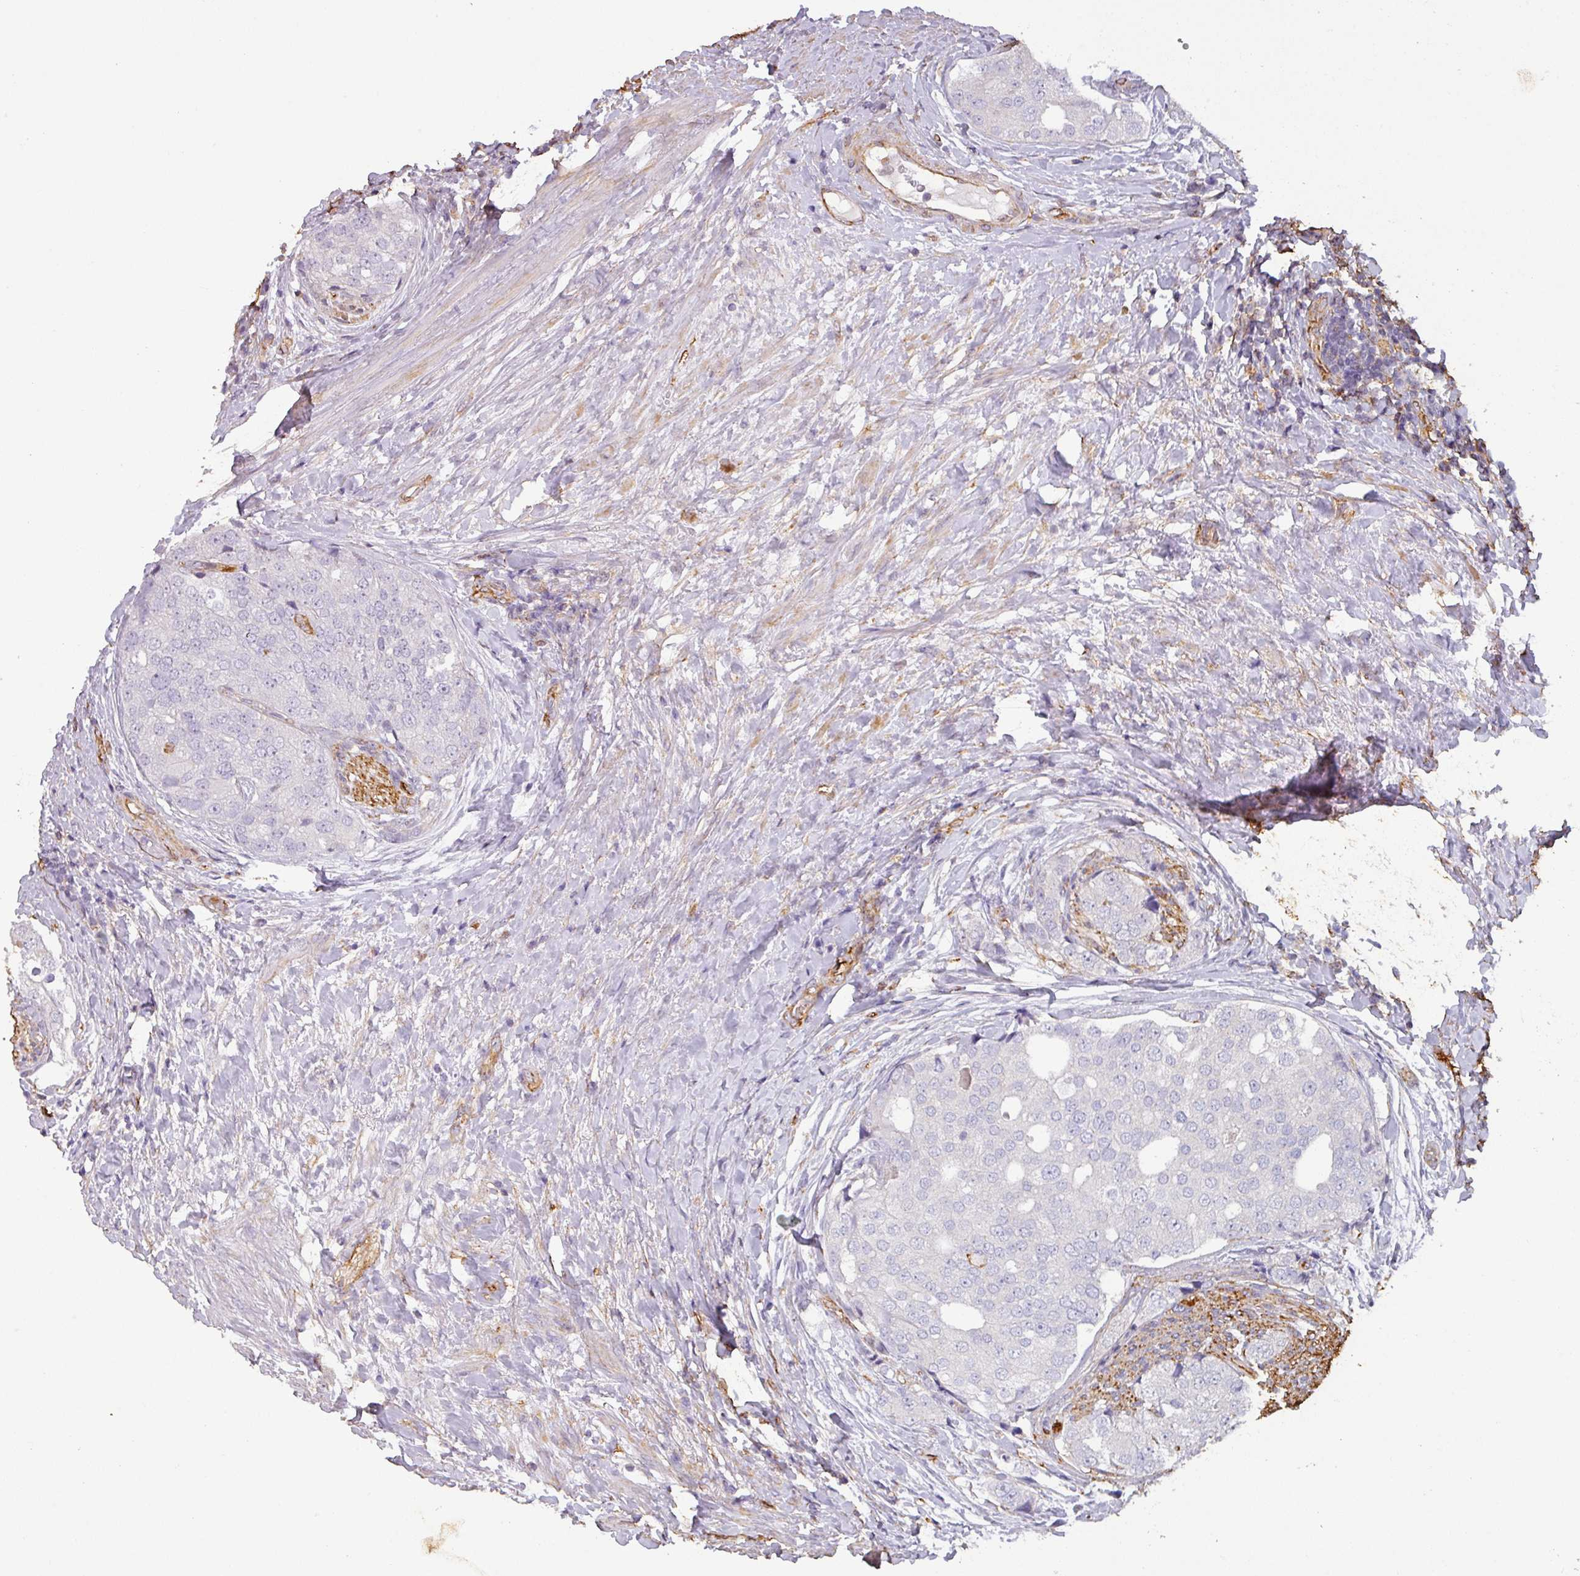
{"staining": {"intensity": "negative", "quantity": "none", "location": "none"}, "tissue": "prostate cancer", "cell_type": "Tumor cells", "image_type": "cancer", "snomed": [{"axis": "morphology", "description": "Adenocarcinoma, High grade"}, {"axis": "topography", "description": "Prostate"}], "caption": "Tumor cells show no significant staining in adenocarcinoma (high-grade) (prostate). (Stains: DAB IHC with hematoxylin counter stain, Microscopy: brightfield microscopy at high magnification).", "gene": "ZNF280C", "patient": {"sex": "male", "age": 49}}